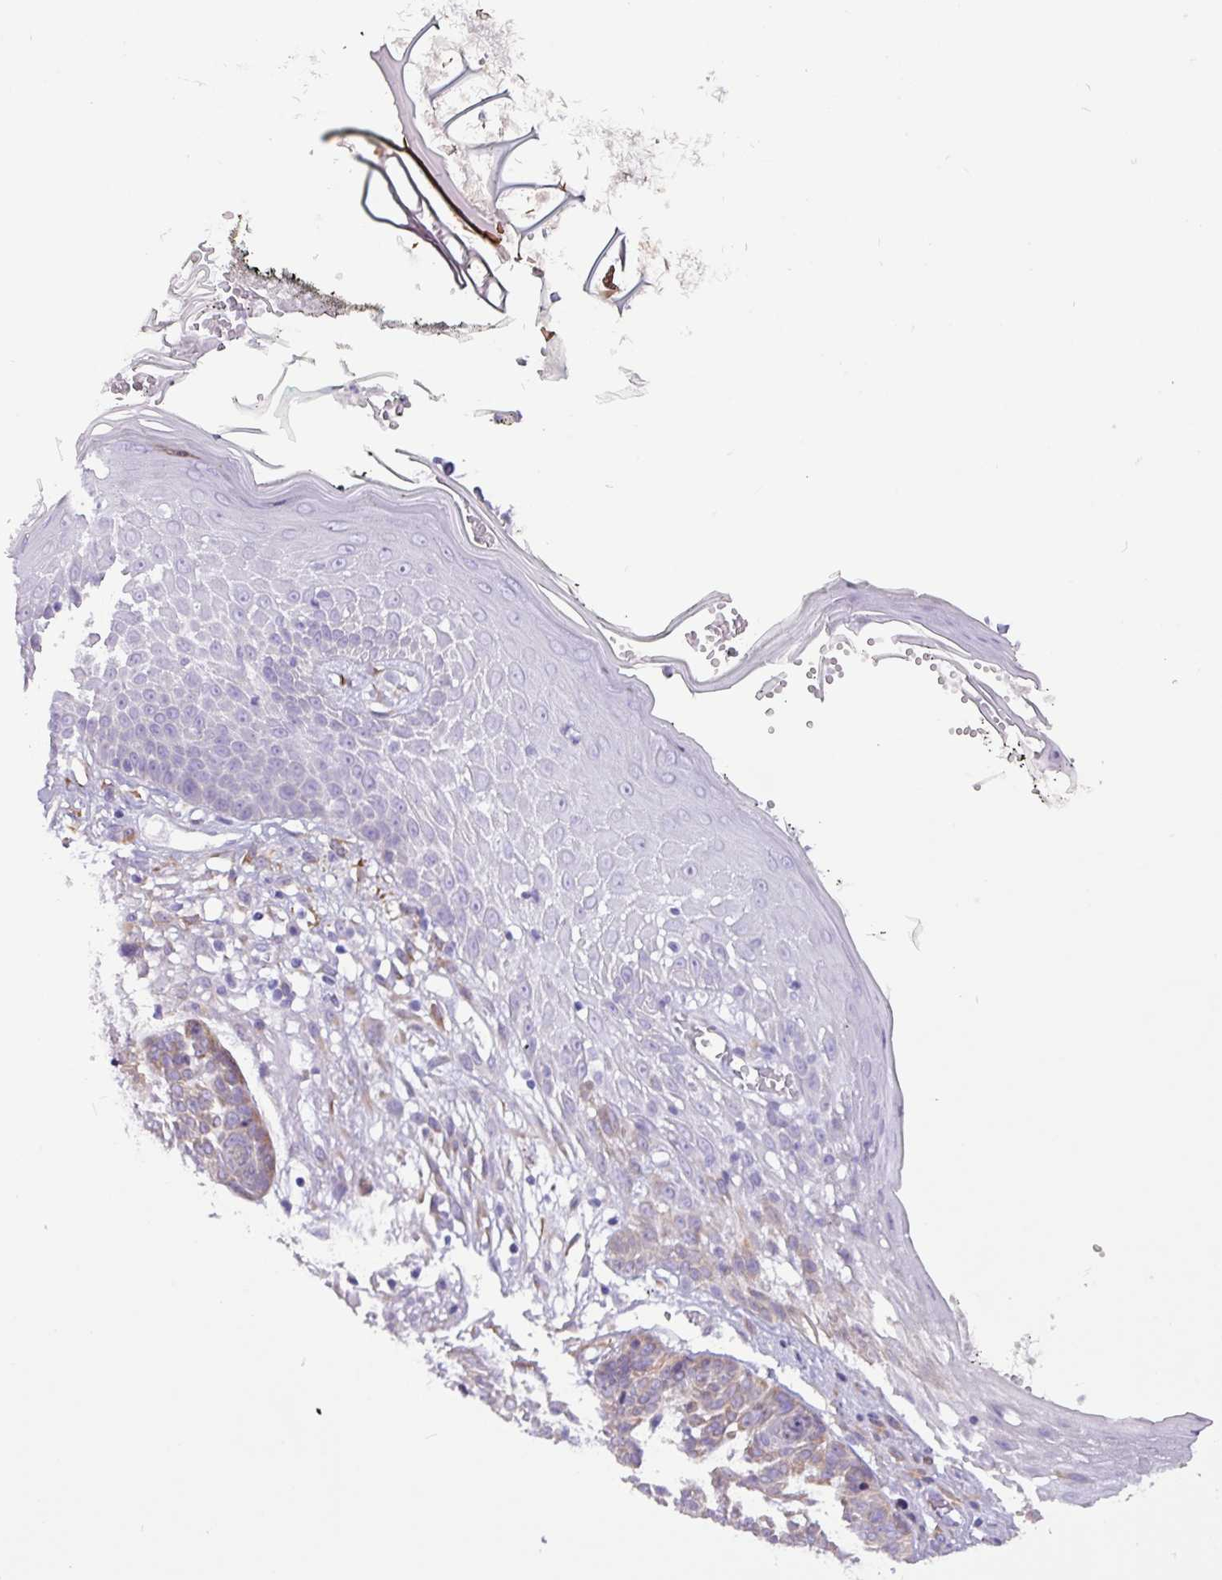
{"staining": {"intensity": "weak", "quantity": "<25%", "location": "cytoplasmic/membranous"}, "tissue": "skin cancer", "cell_type": "Tumor cells", "image_type": "cancer", "snomed": [{"axis": "morphology", "description": "Normal tissue, NOS"}, {"axis": "morphology", "description": "Basal cell carcinoma"}, {"axis": "topography", "description": "Skin"}], "caption": "DAB immunohistochemical staining of human skin cancer shows no significant expression in tumor cells.", "gene": "SLC38A1", "patient": {"sex": "male", "age": 64}}